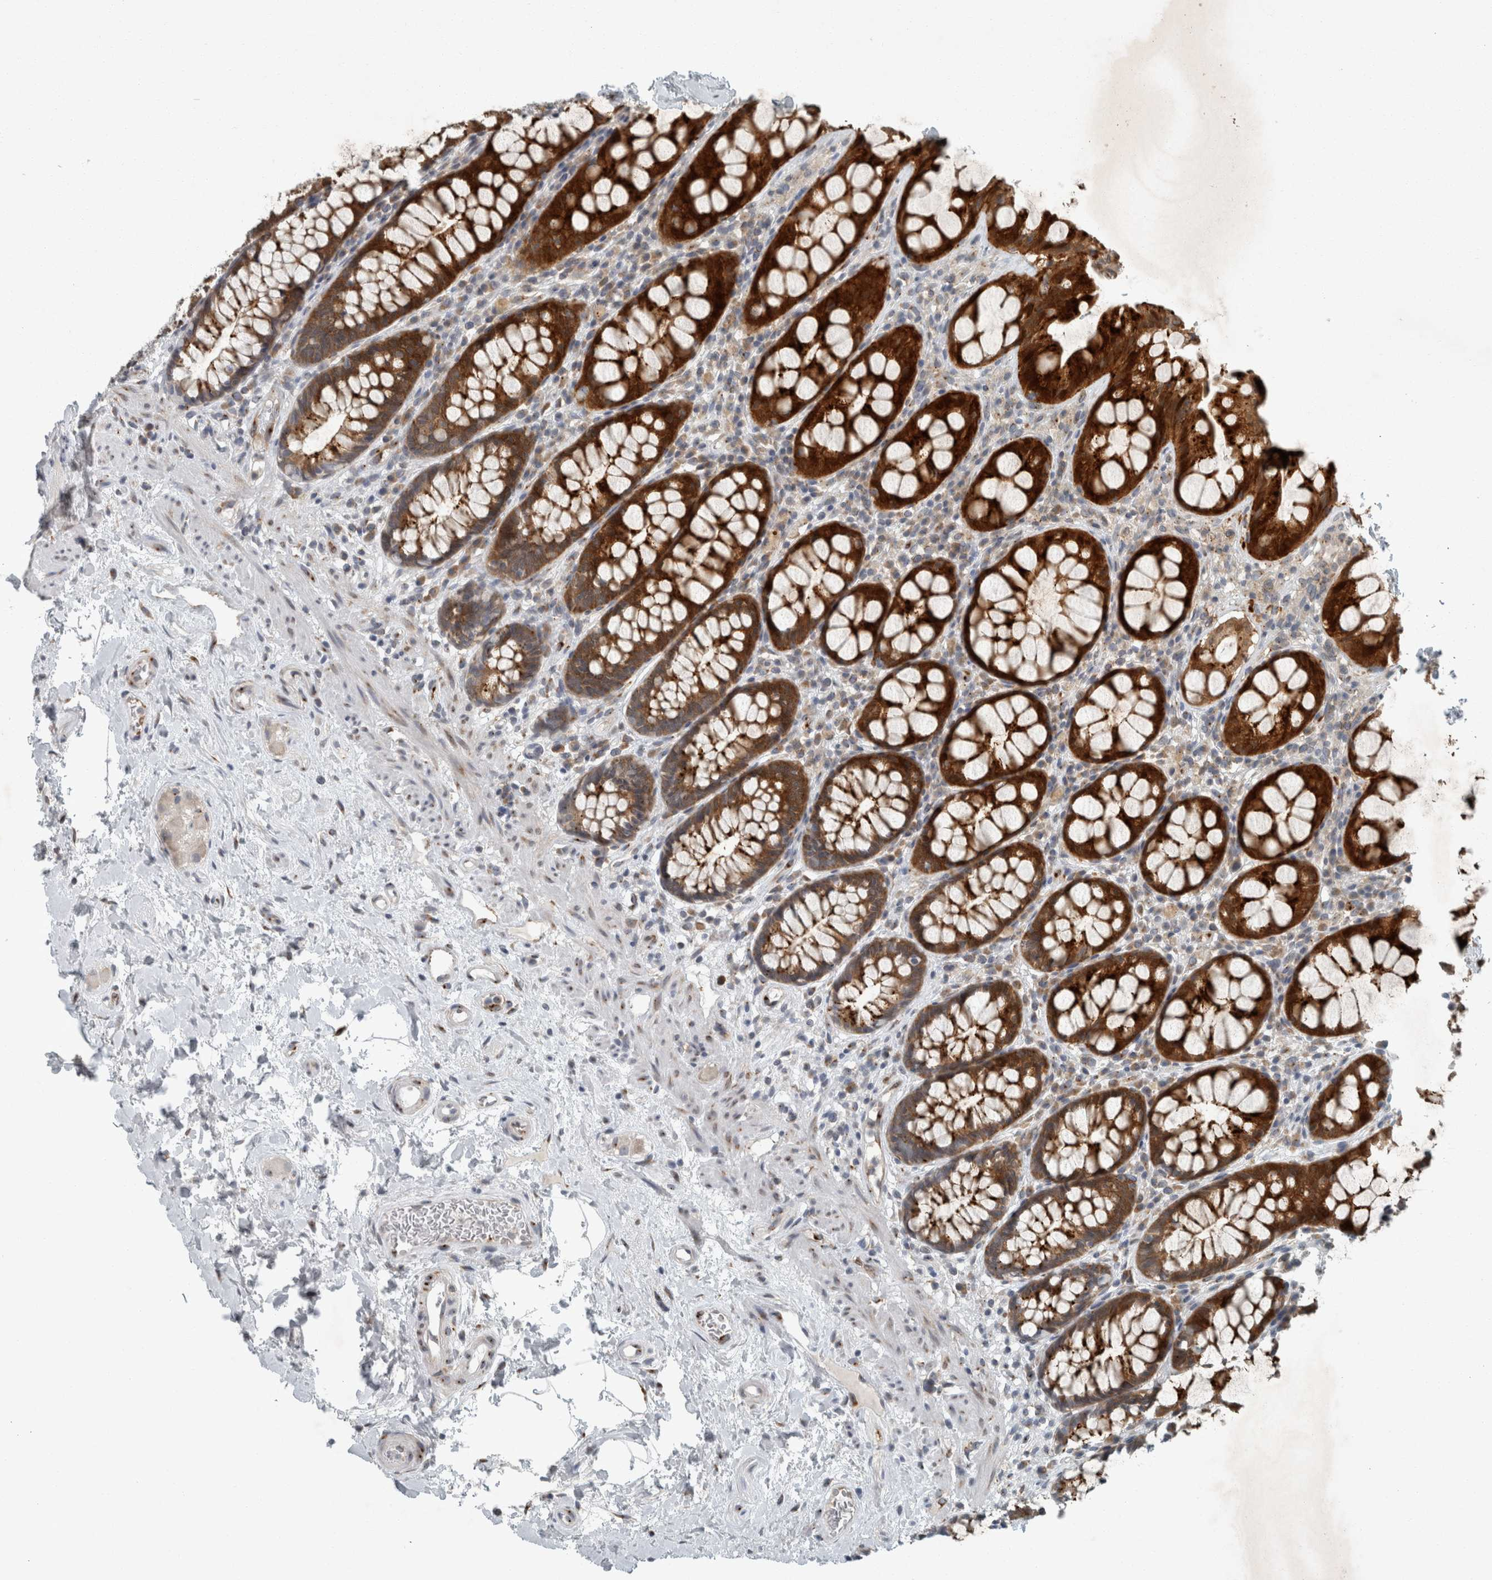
{"staining": {"intensity": "strong", "quantity": ">75%", "location": "cytoplasmic/membranous"}, "tissue": "rectum", "cell_type": "Glandular cells", "image_type": "normal", "snomed": [{"axis": "morphology", "description": "Normal tissue, NOS"}, {"axis": "topography", "description": "Rectum"}], "caption": "This is a micrograph of IHC staining of normal rectum, which shows strong expression in the cytoplasmic/membranous of glandular cells.", "gene": "KIF1C", "patient": {"sex": "male", "age": 64}}